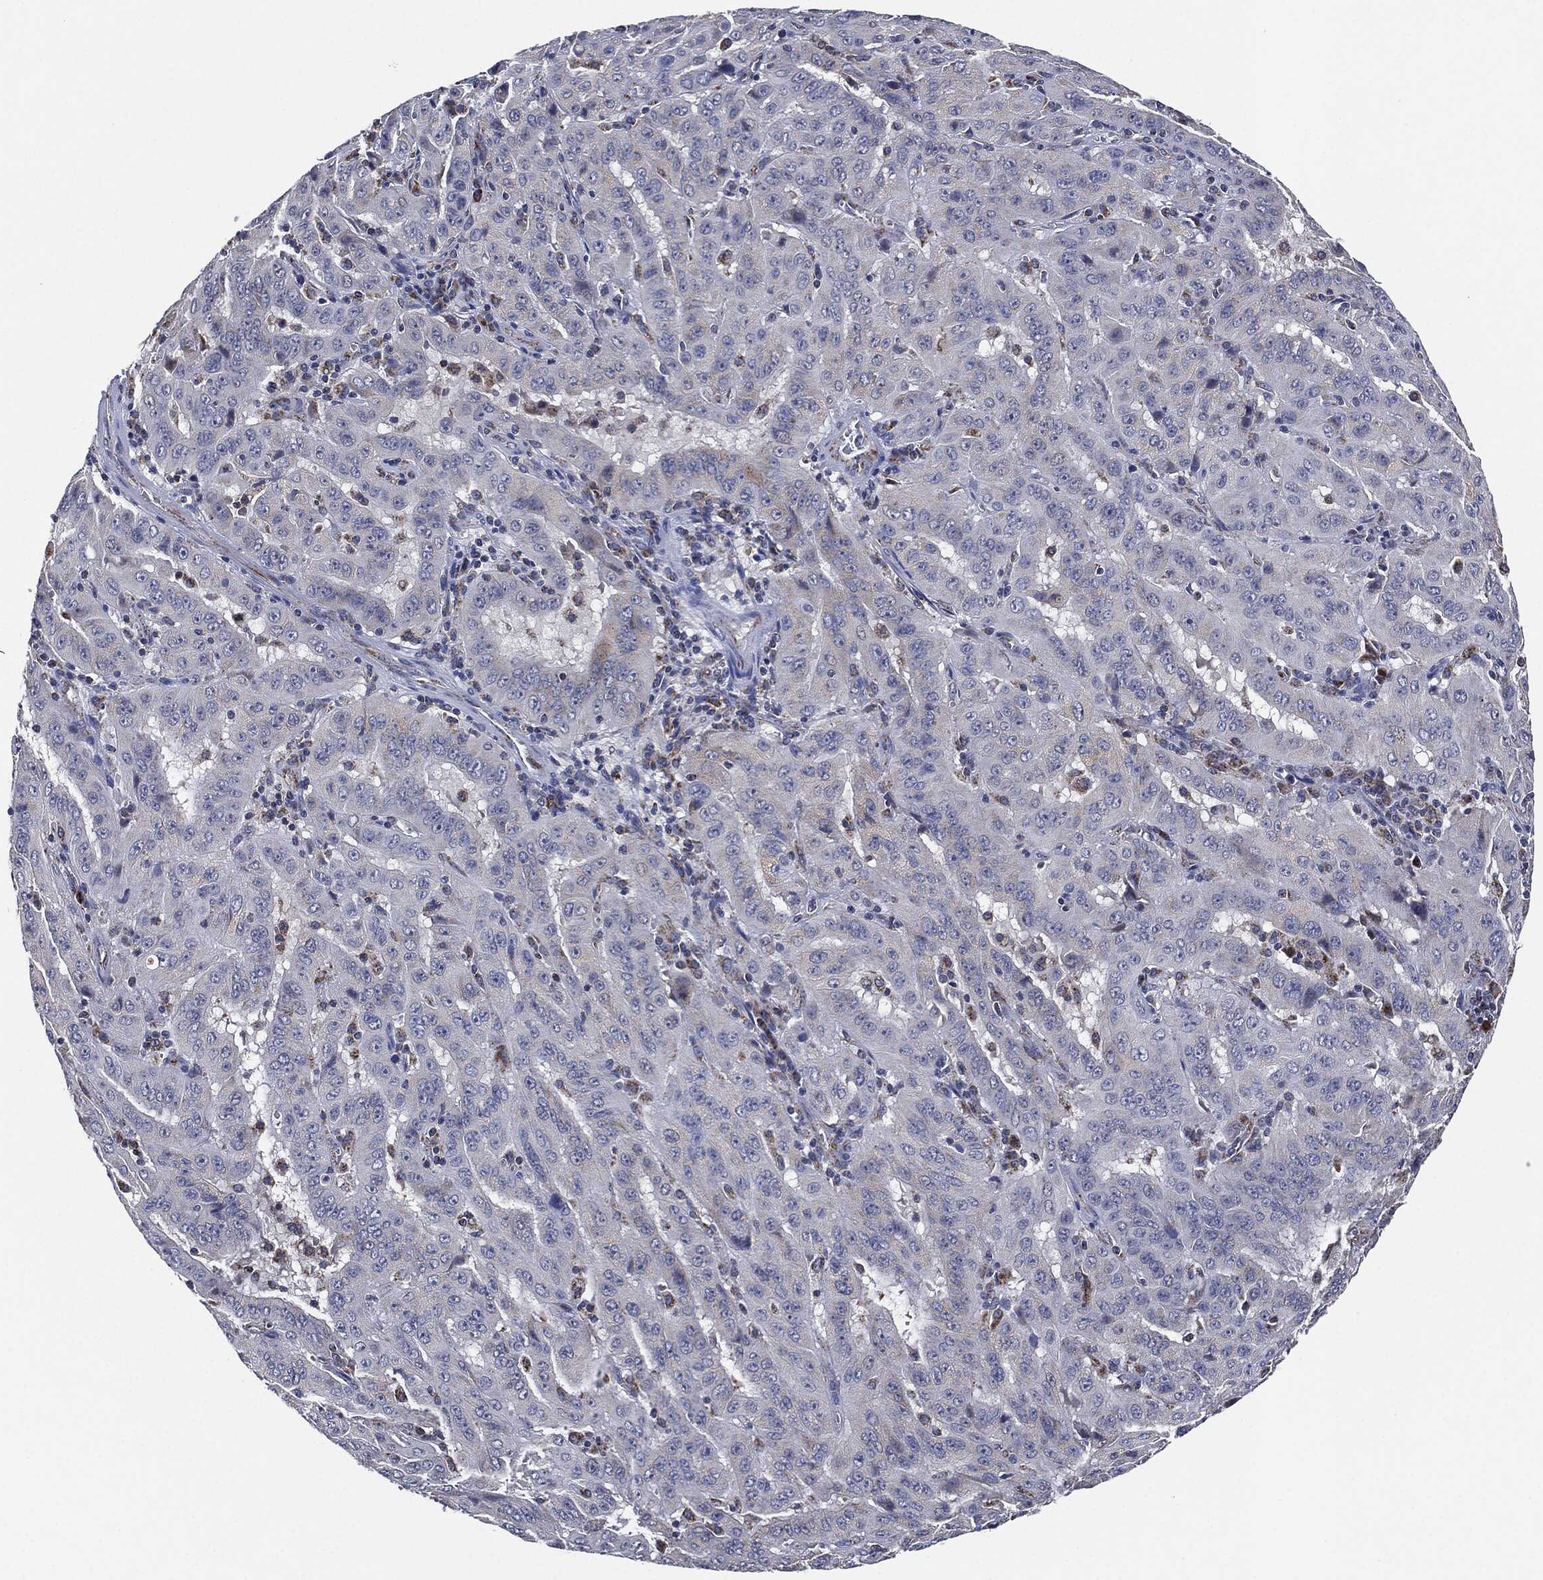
{"staining": {"intensity": "negative", "quantity": "none", "location": "none"}, "tissue": "pancreatic cancer", "cell_type": "Tumor cells", "image_type": "cancer", "snomed": [{"axis": "morphology", "description": "Adenocarcinoma, NOS"}, {"axis": "topography", "description": "Pancreas"}], "caption": "Immunohistochemistry (IHC) histopathology image of neoplastic tissue: pancreatic cancer stained with DAB (3,3'-diaminobenzidine) exhibits no significant protein positivity in tumor cells. The staining was performed using DAB (3,3'-diaminobenzidine) to visualize the protein expression in brown, while the nuclei were stained in blue with hematoxylin (Magnification: 20x).", "gene": "NDUFV2", "patient": {"sex": "male", "age": 63}}